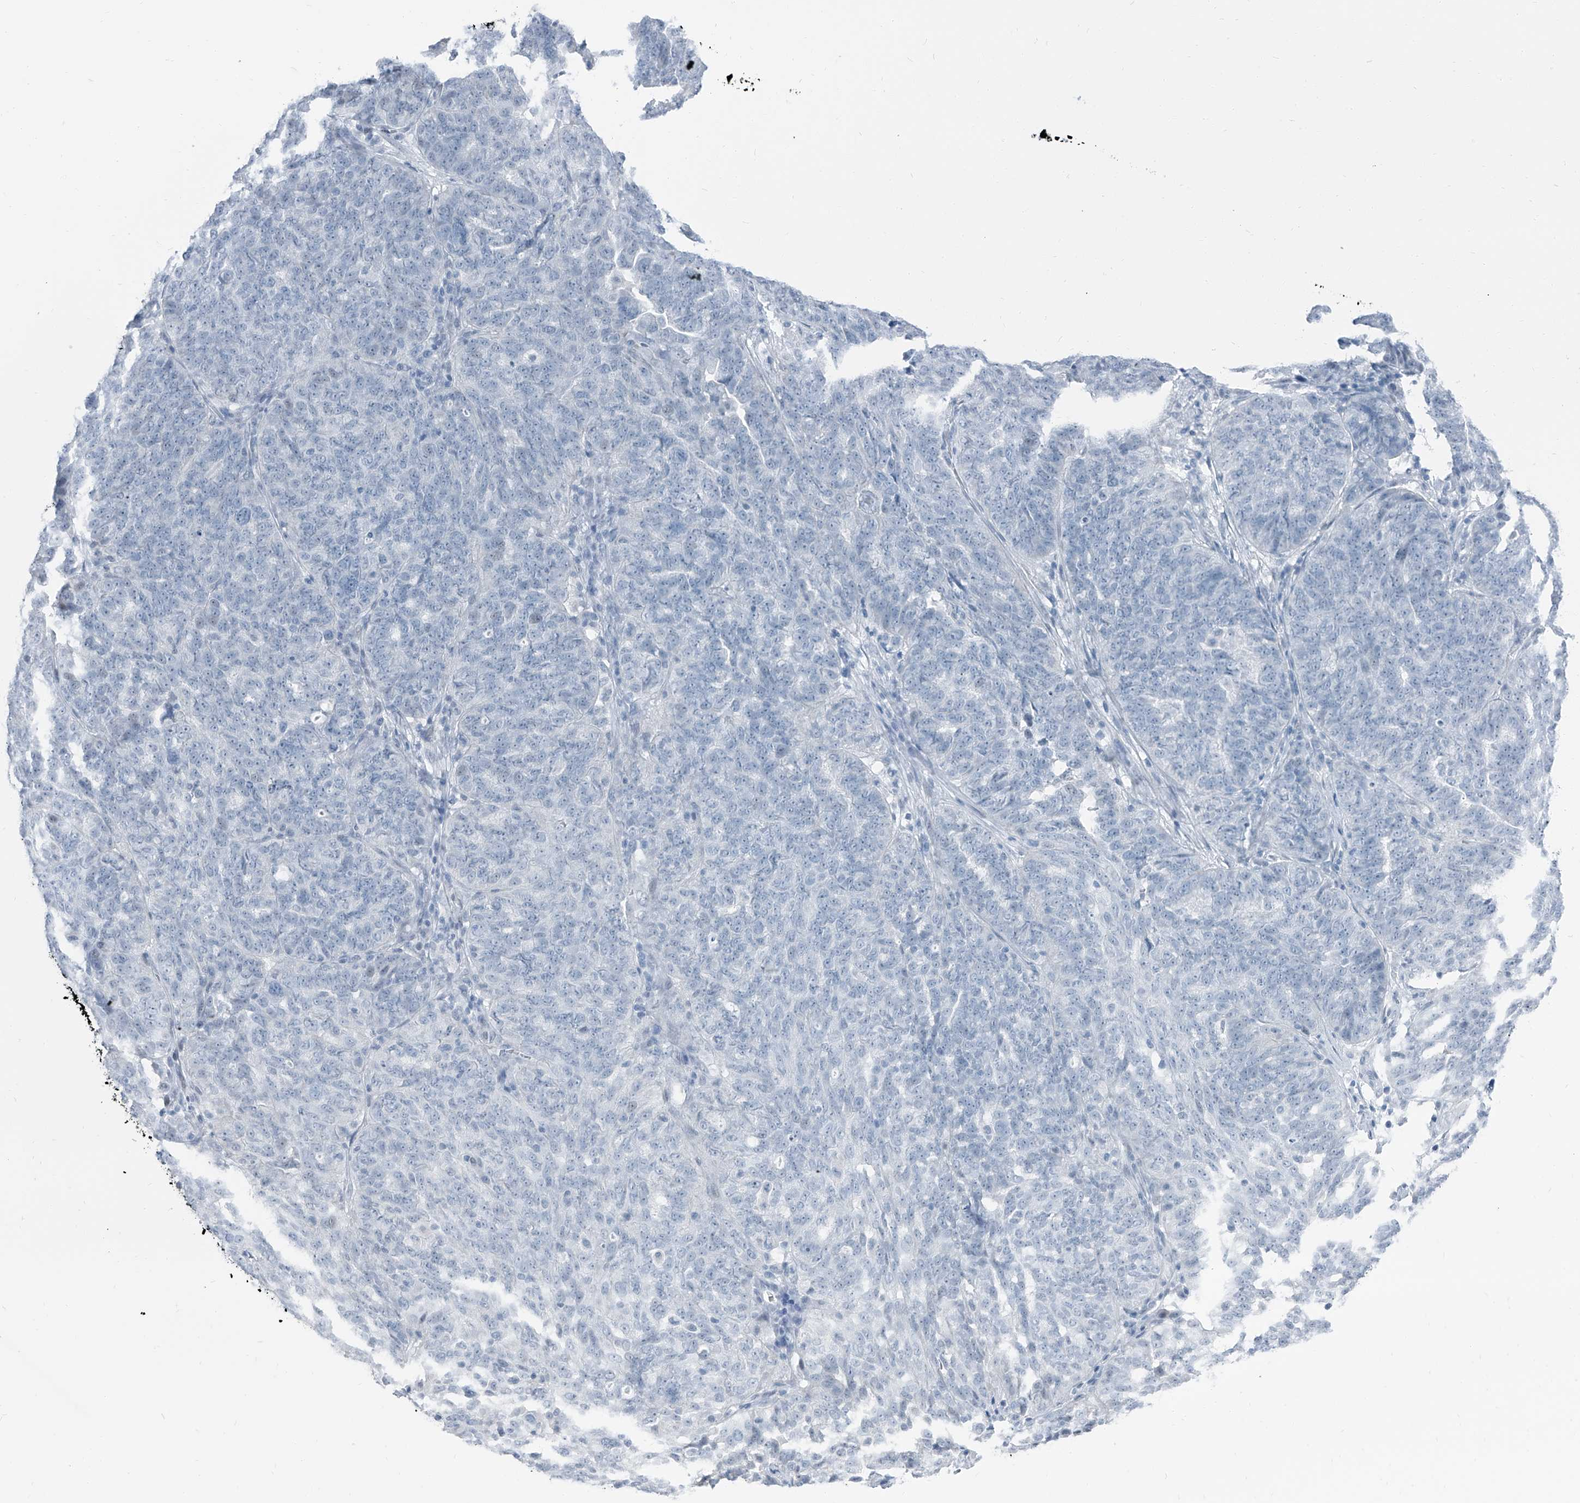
{"staining": {"intensity": "negative", "quantity": "none", "location": "none"}, "tissue": "ovarian cancer", "cell_type": "Tumor cells", "image_type": "cancer", "snomed": [{"axis": "morphology", "description": "Cystadenocarcinoma, serous, NOS"}, {"axis": "topography", "description": "Ovary"}], "caption": "DAB (3,3'-diaminobenzidine) immunohistochemical staining of human ovarian cancer exhibits no significant expression in tumor cells. (DAB (3,3'-diaminobenzidine) immunohistochemistry visualized using brightfield microscopy, high magnification).", "gene": "RGN", "patient": {"sex": "female", "age": 59}}